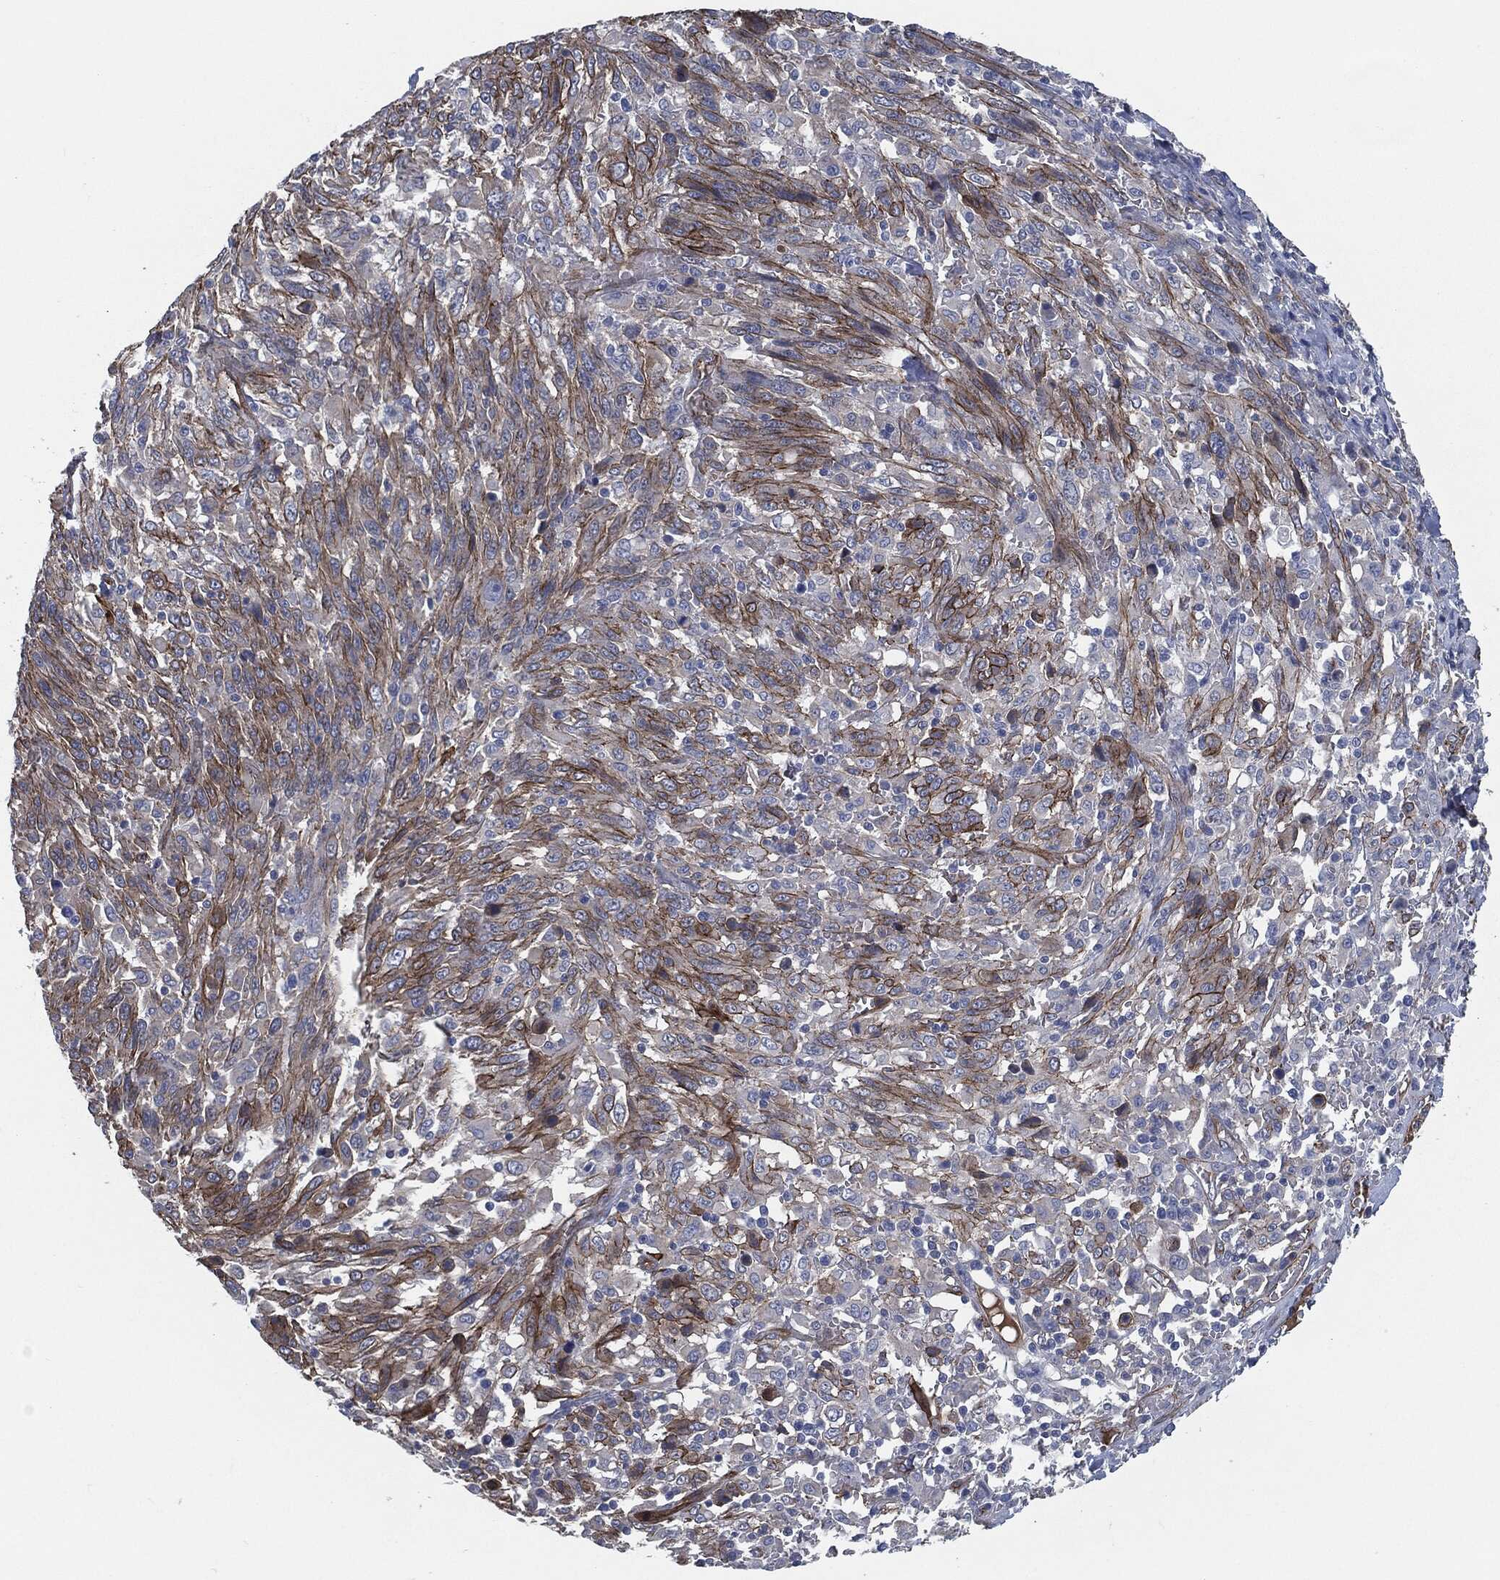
{"staining": {"intensity": "strong", "quantity": "<25%", "location": "cytoplasmic/membranous"}, "tissue": "melanoma", "cell_type": "Tumor cells", "image_type": "cancer", "snomed": [{"axis": "morphology", "description": "Malignant melanoma, NOS"}, {"axis": "topography", "description": "Skin"}], "caption": "IHC image of human malignant melanoma stained for a protein (brown), which shows medium levels of strong cytoplasmic/membranous staining in about <25% of tumor cells.", "gene": "SVIL", "patient": {"sex": "female", "age": 91}}